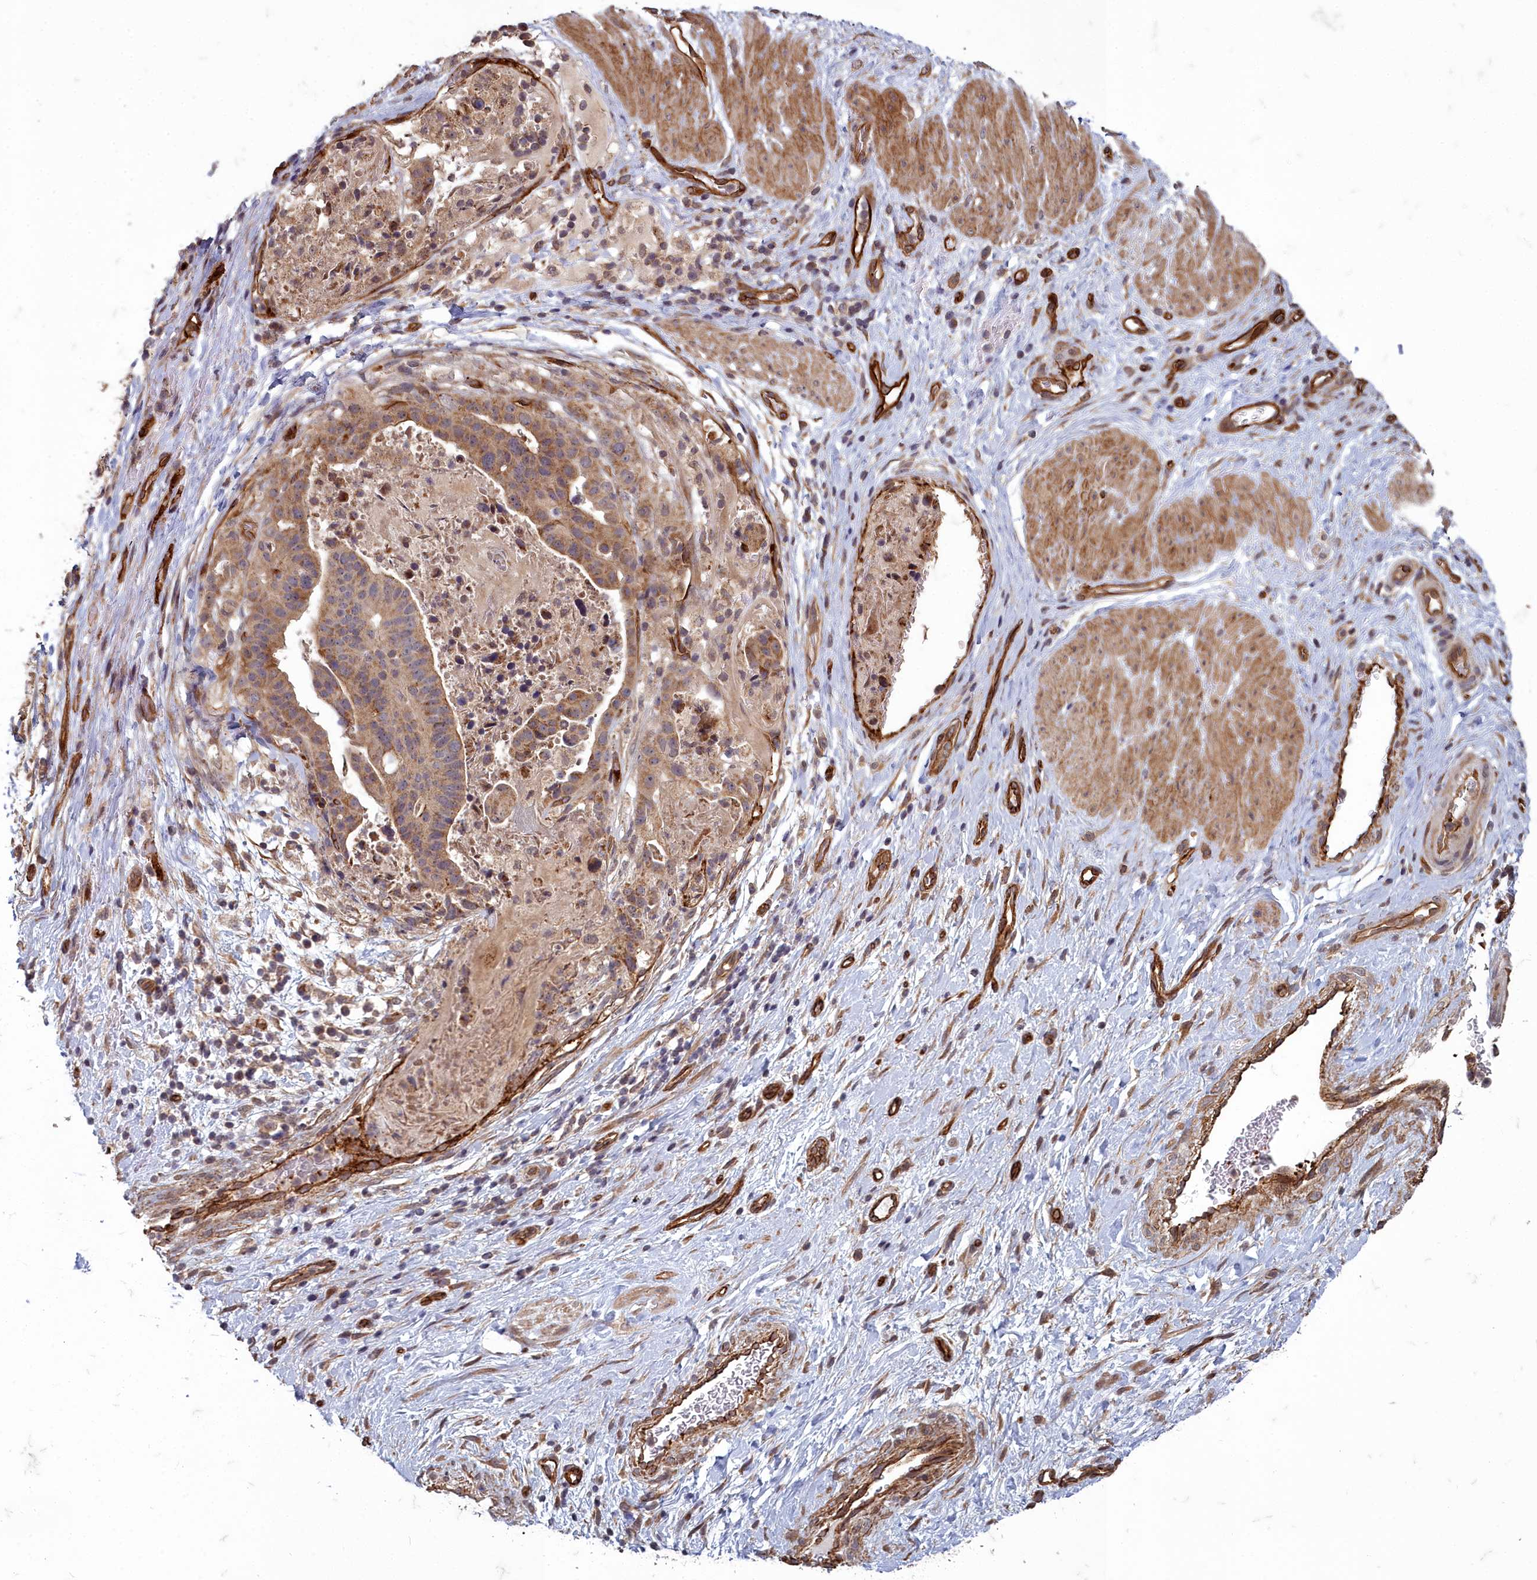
{"staining": {"intensity": "moderate", "quantity": ">75%", "location": "cytoplasmic/membranous"}, "tissue": "stomach cancer", "cell_type": "Tumor cells", "image_type": "cancer", "snomed": [{"axis": "morphology", "description": "Adenocarcinoma, NOS"}, {"axis": "topography", "description": "Stomach"}], "caption": "Stomach adenocarcinoma stained with a protein marker shows moderate staining in tumor cells.", "gene": "TSPYL4", "patient": {"sex": "male", "age": 48}}